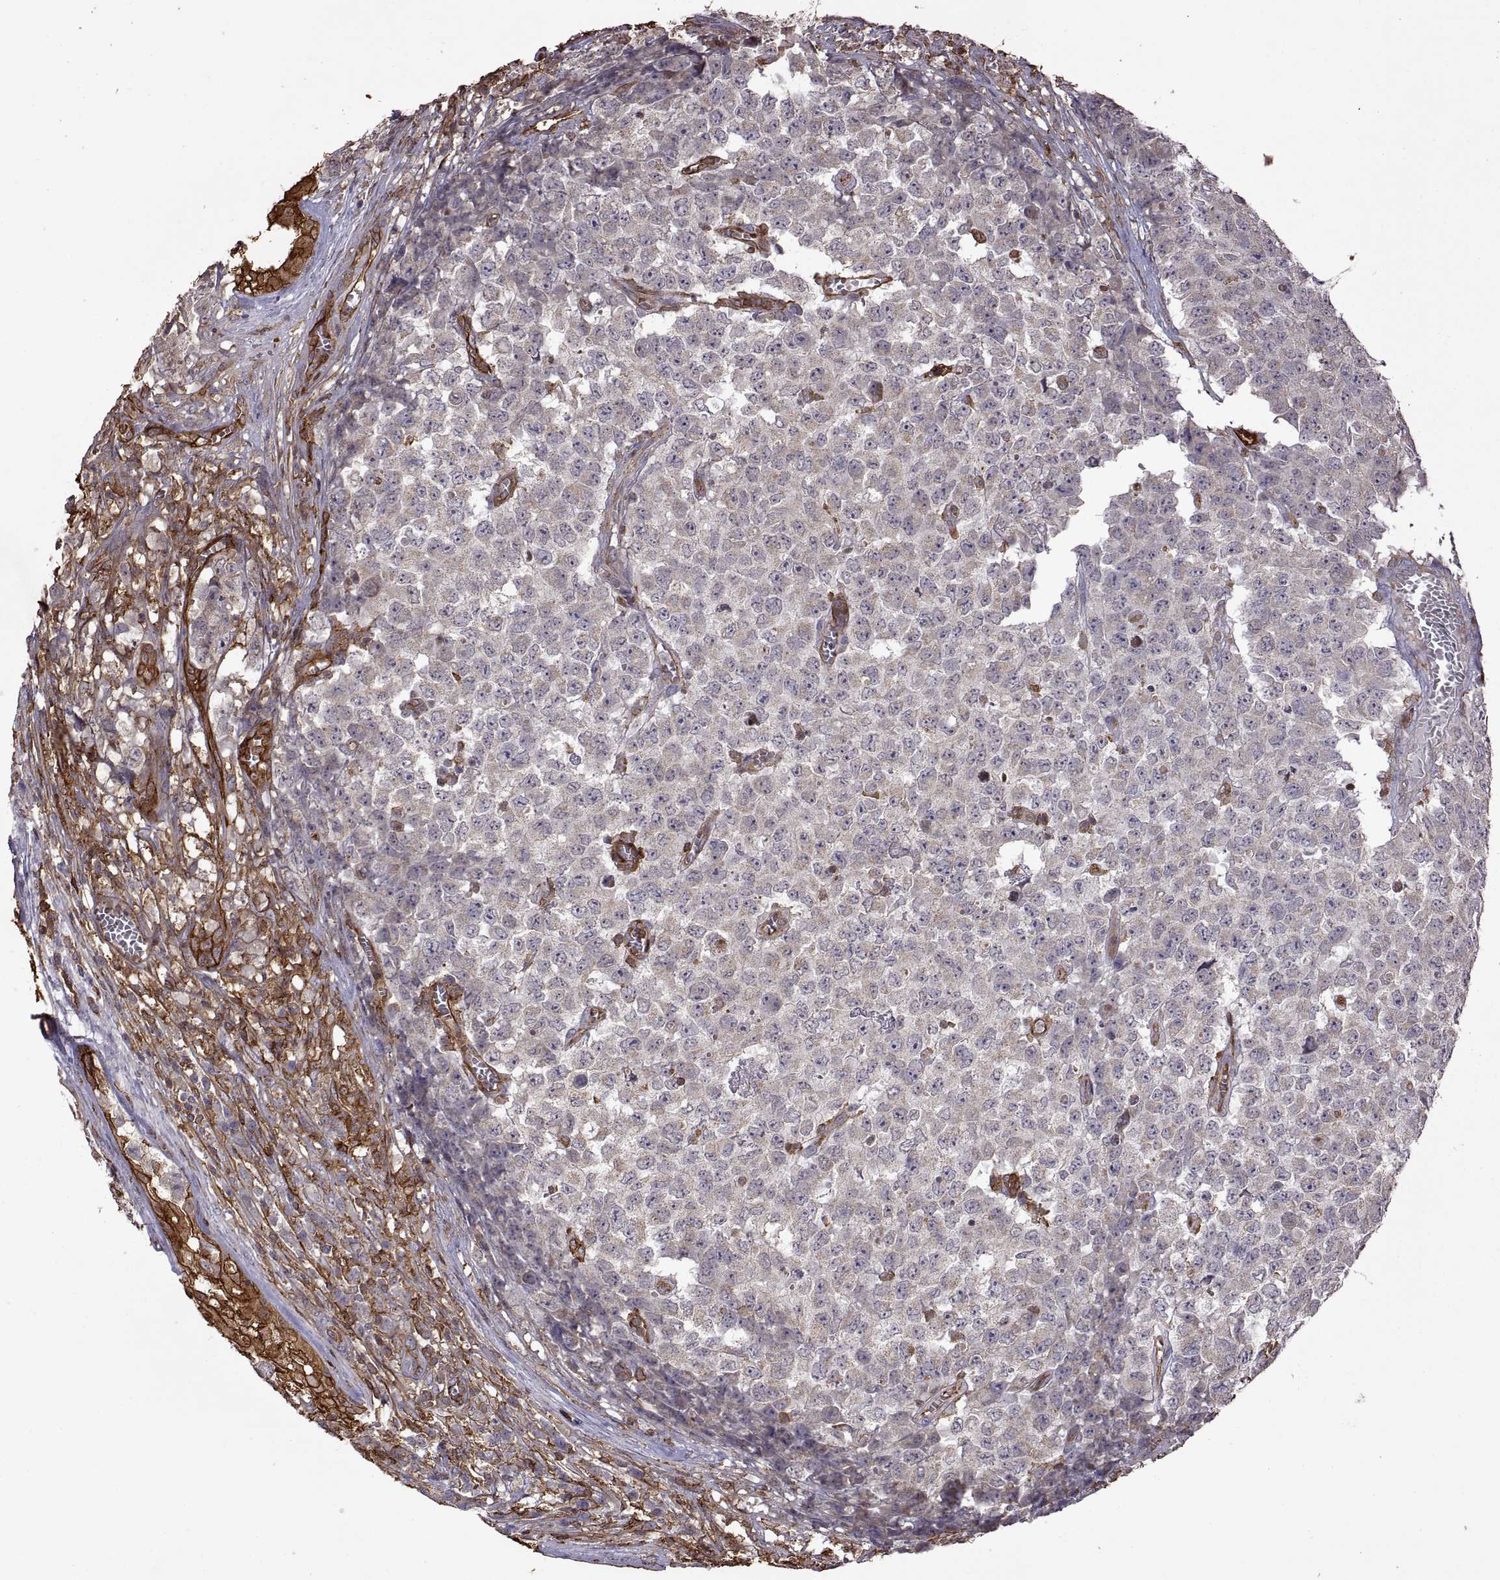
{"staining": {"intensity": "negative", "quantity": "none", "location": "none"}, "tissue": "testis cancer", "cell_type": "Tumor cells", "image_type": "cancer", "snomed": [{"axis": "morphology", "description": "Carcinoma, Embryonal, NOS"}, {"axis": "topography", "description": "Testis"}], "caption": "Tumor cells are negative for protein expression in human testis cancer.", "gene": "S100A10", "patient": {"sex": "male", "age": 23}}